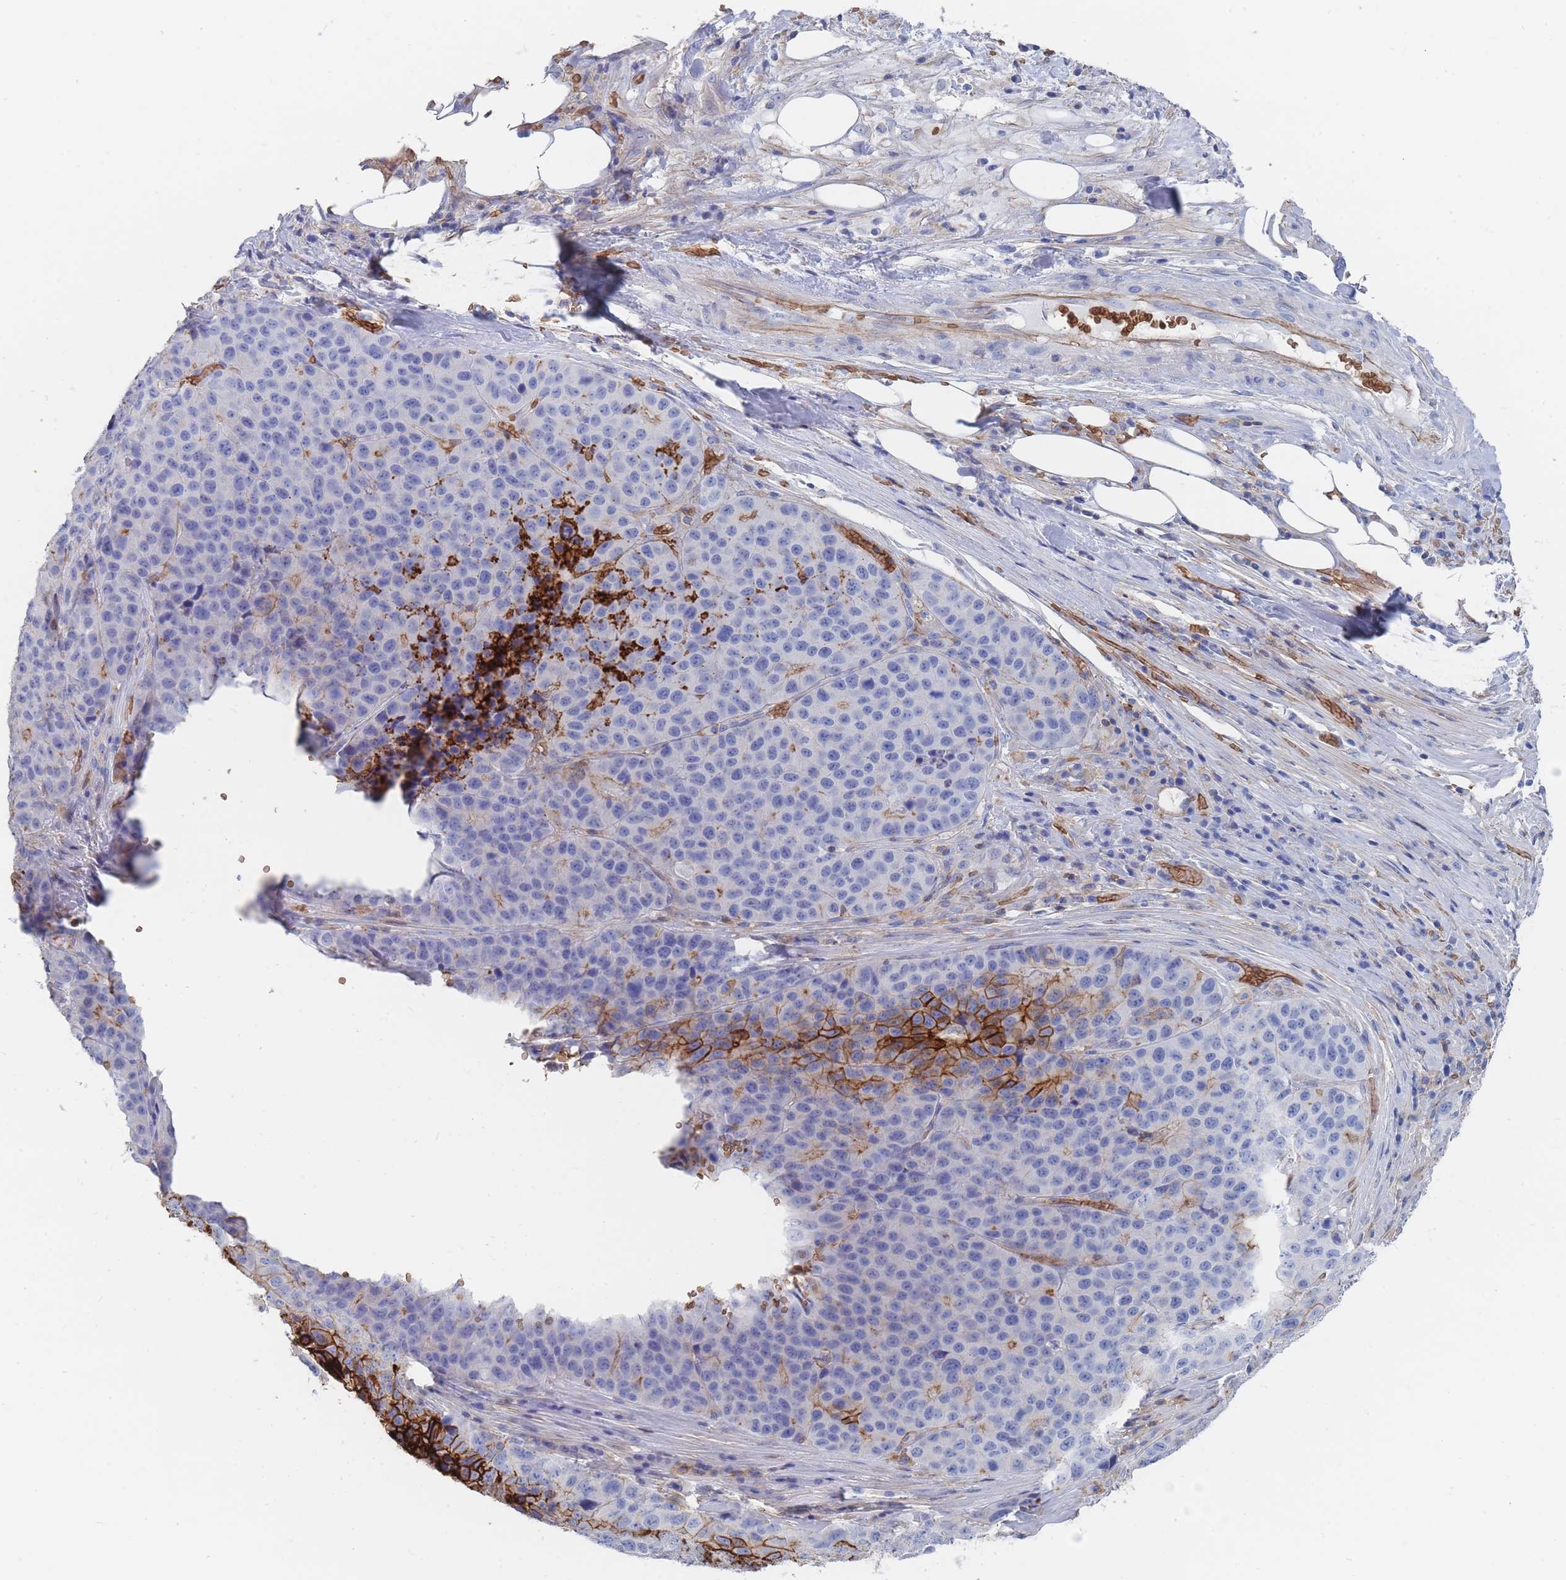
{"staining": {"intensity": "strong", "quantity": "<25%", "location": "cytoplasmic/membranous"}, "tissue": "stomach cancer", "cell_type": "Tumor cells", "image_type": "cancer", "snomed": [{"axis": "morphology", "description": "Adenocarcinoma, NOS"}, {"axis": "topography", "description": "Stomach"}], "caption": "Brown immunohistochemical staining in adenocarcinoma (stomach) displays strong cytoplasmic/membranous expression in about <25% of tumor cells. (DAB IHC, brown staining for protein, blue staining for nuclei).", "gene": "SLC2A1", "patient": {"sex": "male", "age": 71}}